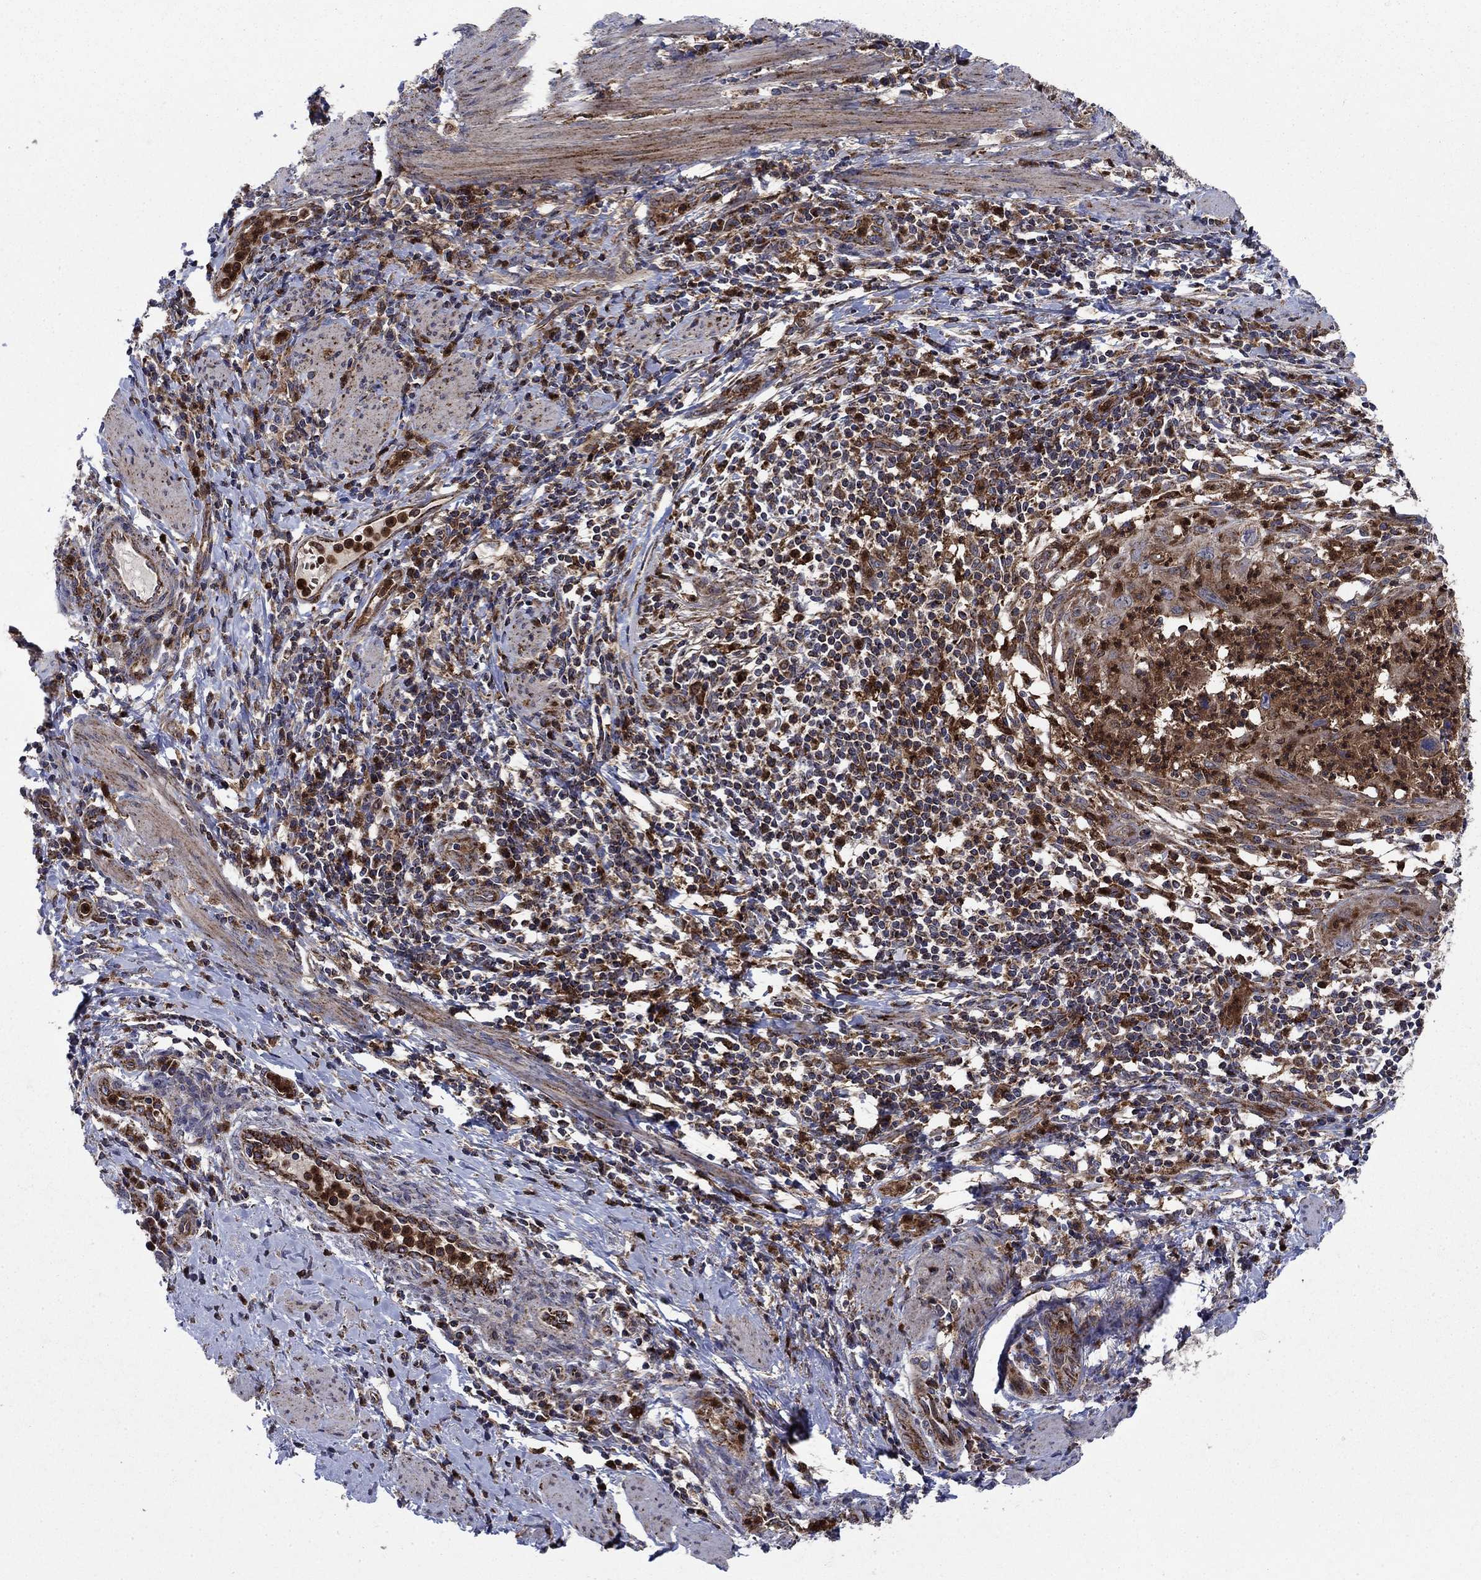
{"staining": {"intensity": "moderate", "quantity": "<25%", "location": "cytoplasmic/membranous"}, "tissue": "cervical cancer", "cell_type": "Tumor cells", "image_type": "cancer", "snomed": [{"axis": "morphology", "description": "Squamous cell carcinoma, NOS"}, {"axis": "topography", "description": "Cervix"}], "caption": "Cervical cancer stained with immunohistochemistry (IHC) demonstrates moderate cytoplasmic/membranous expression in approximately <25% of tumor cells.", "gene": "RNF19B", "patient": {"sex": "female", "age": 26}}